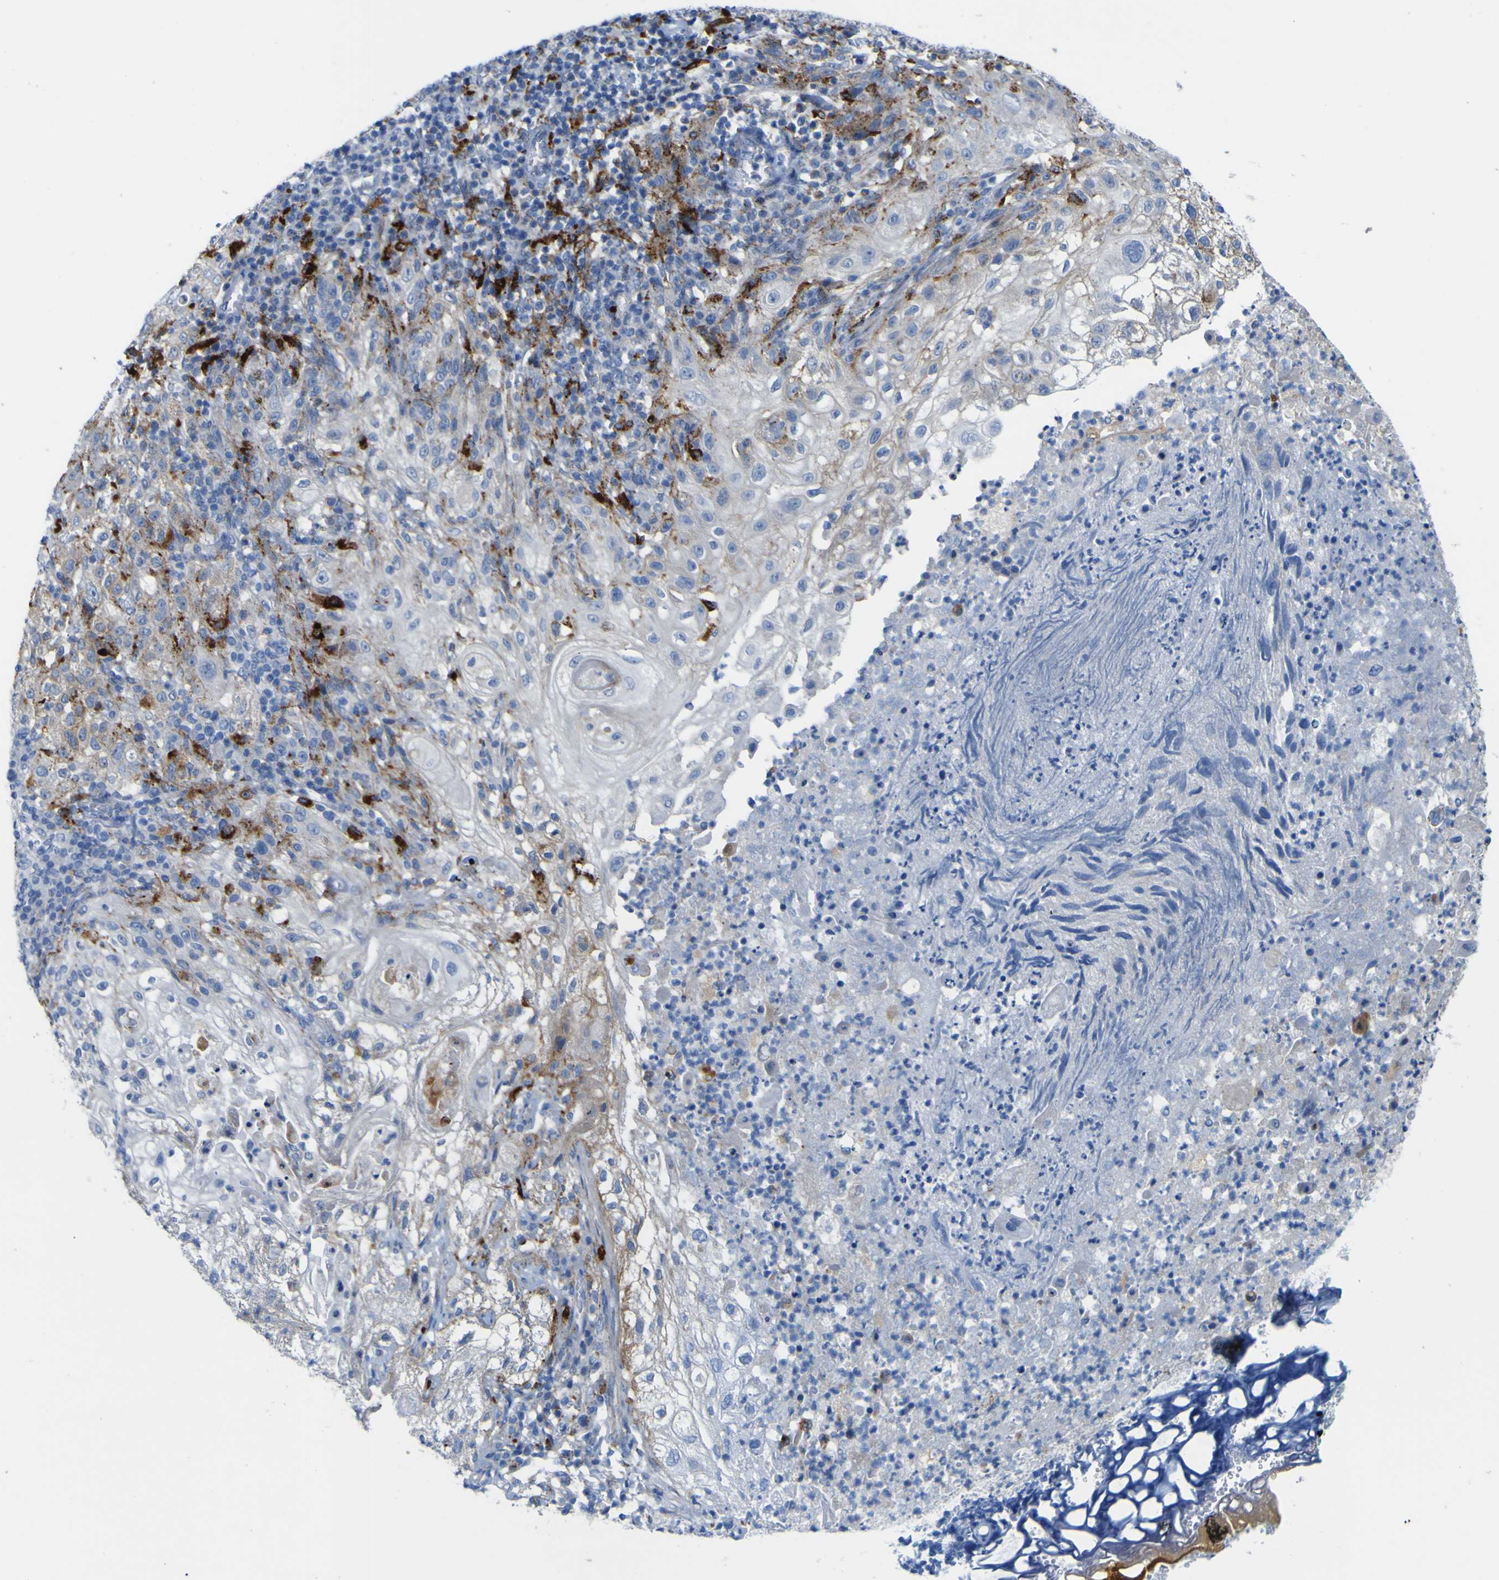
{"staining": {"intensity": "moderate", "quantity": "<25%", "location": "cytoplasmic/membranous"}, "tissue": "lung cancer", "cell_type": "Tumor cells", "image_type": "cancer", "snomed": [{"axis": "morphology", "description": "Inflammation, NOS"}, {"axis": "morphology", "description": "Squamous cell carcinoma, NOS"}, {"axis": "topography", "description": "Lymph node"}, {"axis": "topography", "description": "Soft tissue"}, {"axis": "topography", "description": "Lung"}], "caption": "Protein expression analysis of lung cancer demonstrates moderate cytoplasmic/membranous expression in approximately <25% of tumor cells. (brown staining indicates protein expression, while blue staining denotes nuclei).", "gene": "PTPRF", "patient": {"sex": "male", "age": 66}}